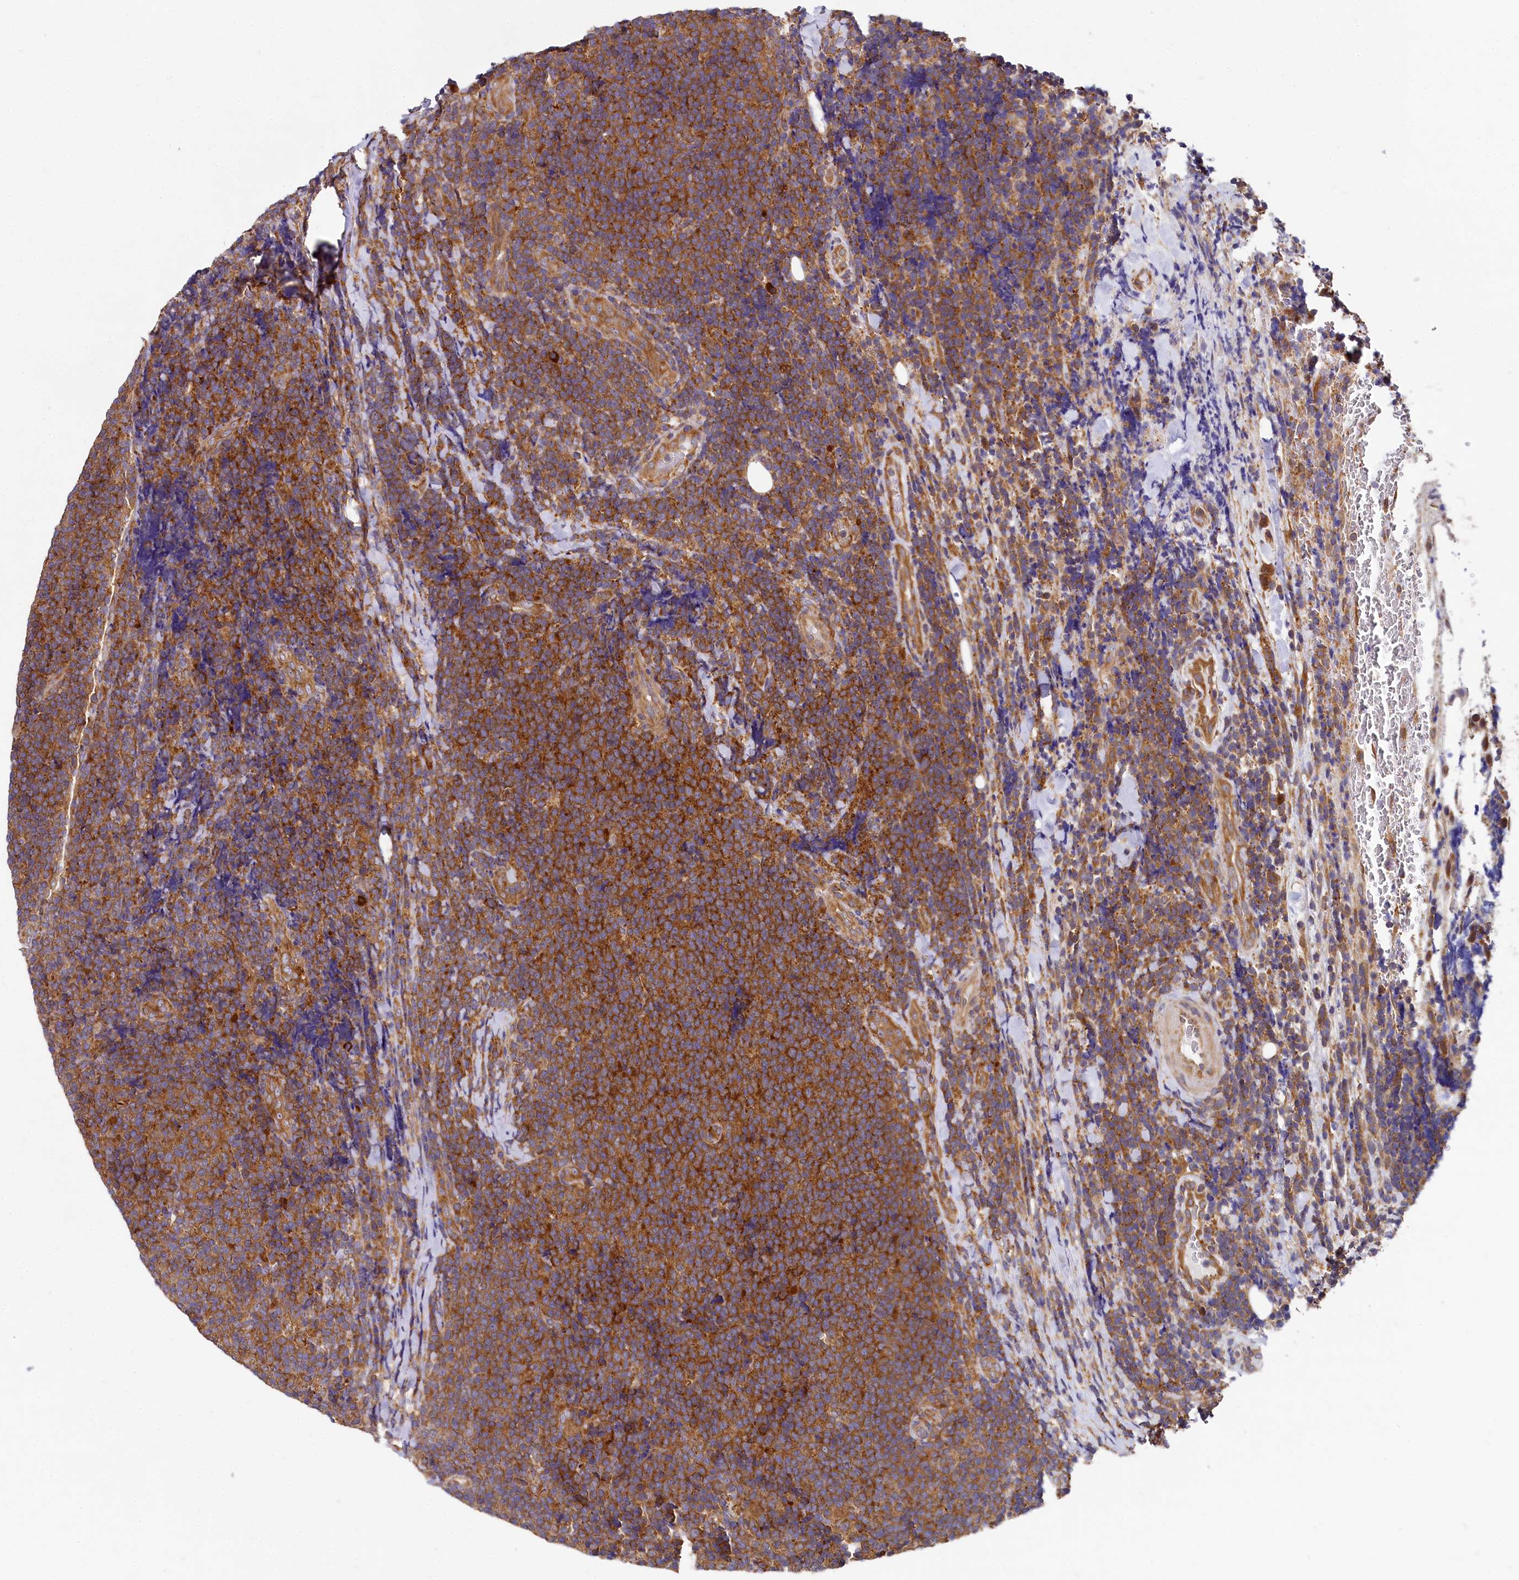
{"staining": {"intensity": "strong", "quantity": ">75%", "location": "cytoplasmic/membranous"}, "tissue": "lymphoma", "cell_type": "Tumor cells", "image_type": "cancer", "snomed": [{"axis": "morphology", "description": "Malignant lymphoma, non-Hodgkin's type, Low grade"}, {"axis": "topography", "description": "Lymph node"}], "caption": "This histopathology image displays immunohistochemistry staining of human lymphoma, with high strong cytoplasmic/membranous positivity in about >75% of tumor cells.", "gene": "EIF2B2", "patient": {"sex": "male", "age": 66}}